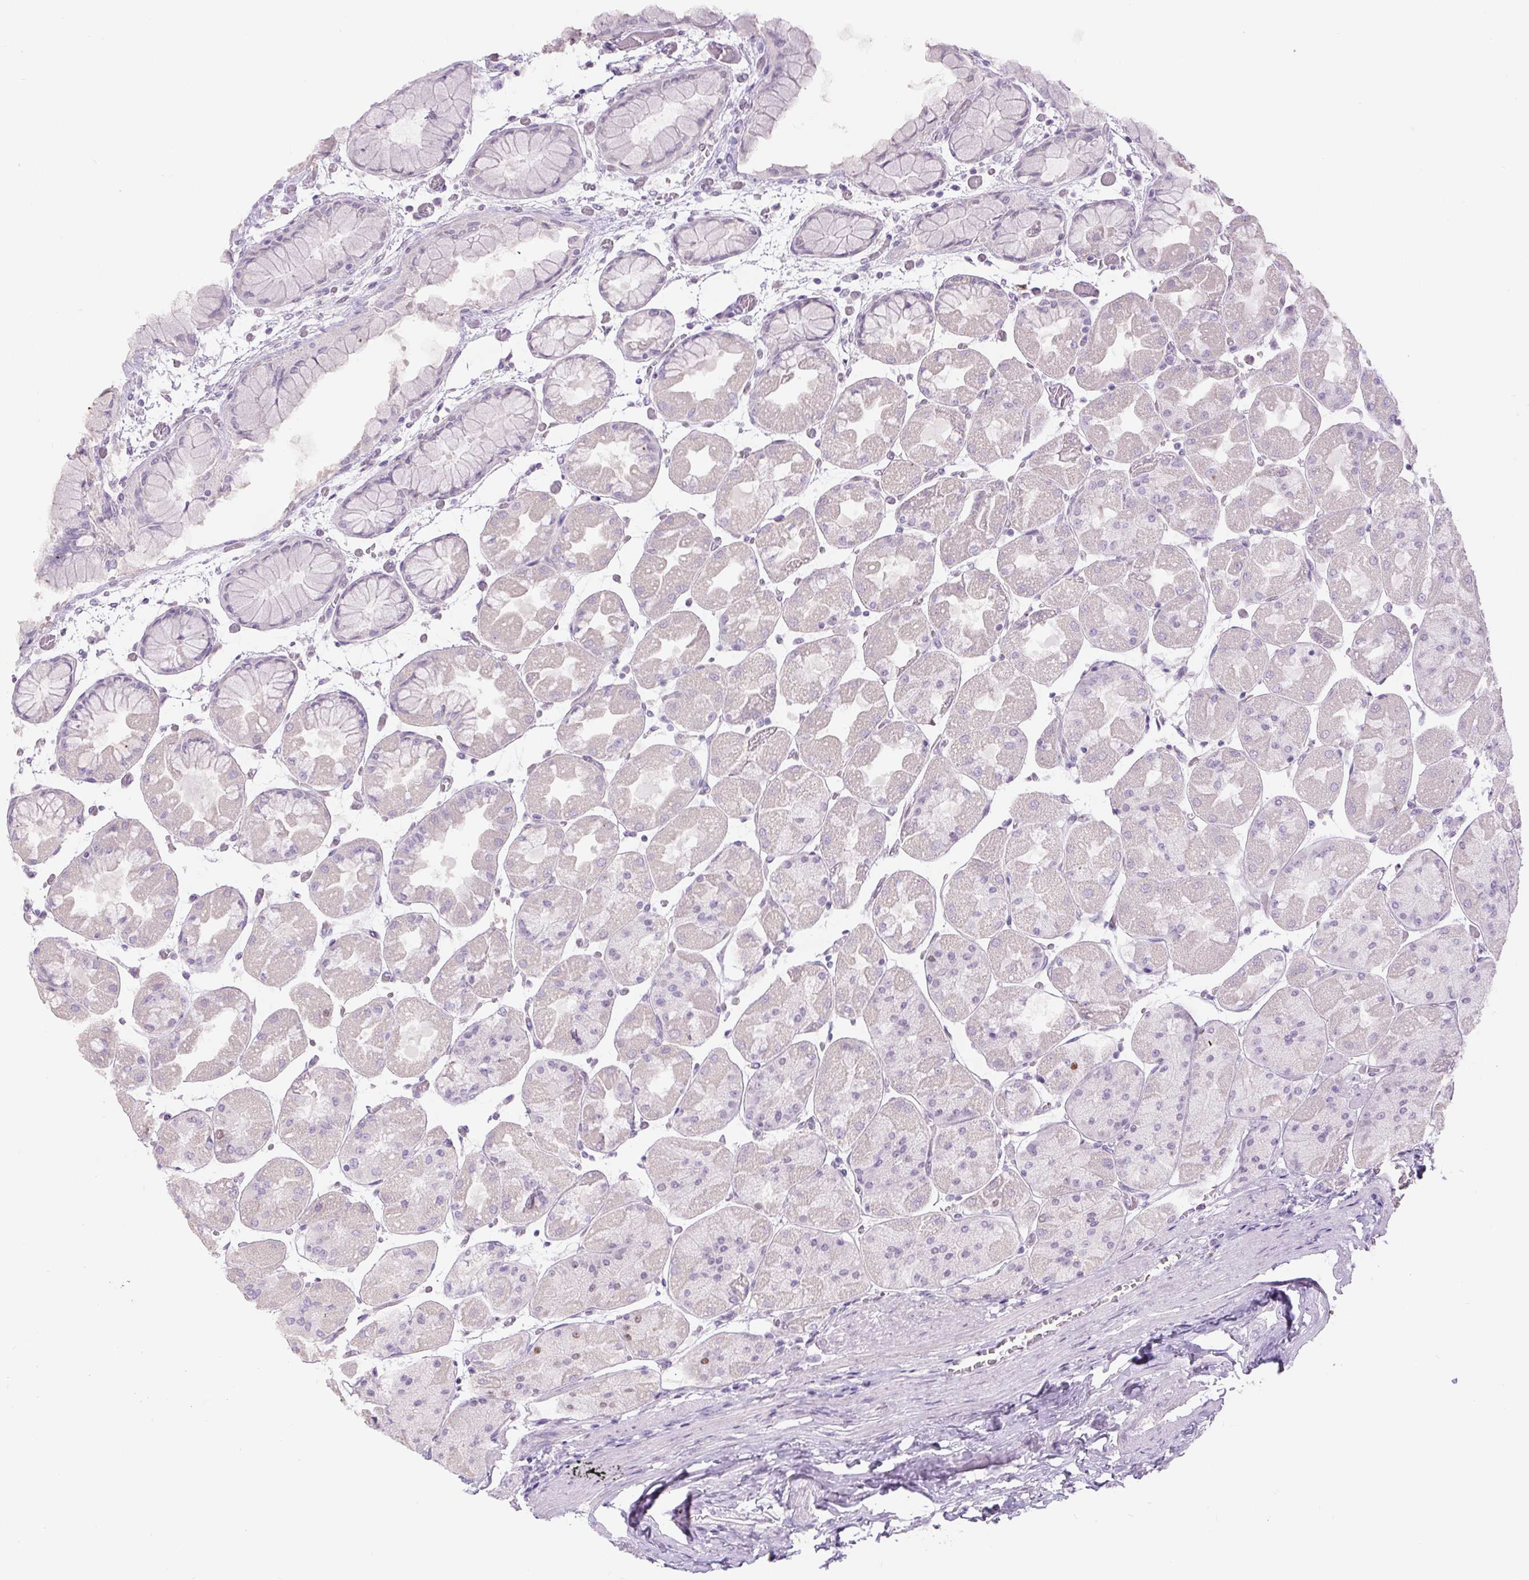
{"staining": {"intensity": "moderate", "quantity": "<25%", "location": "nuclear"}, "tissue": "stomach", "cell_type": "Glandular cells", "image_type": "normal", "snomed": [{"axis": "morphology", "description": "Normal tissue, NOS"}, {"axis": "topography", "description": "Stomach"}], "caption": "About <25% of glandular cells in normal human stomach display moderate nuclear protein expression as visualized by brown immunohistochemical staining.", "gene": "SIX1", "patient": {"sex": "female", "age": 61}}